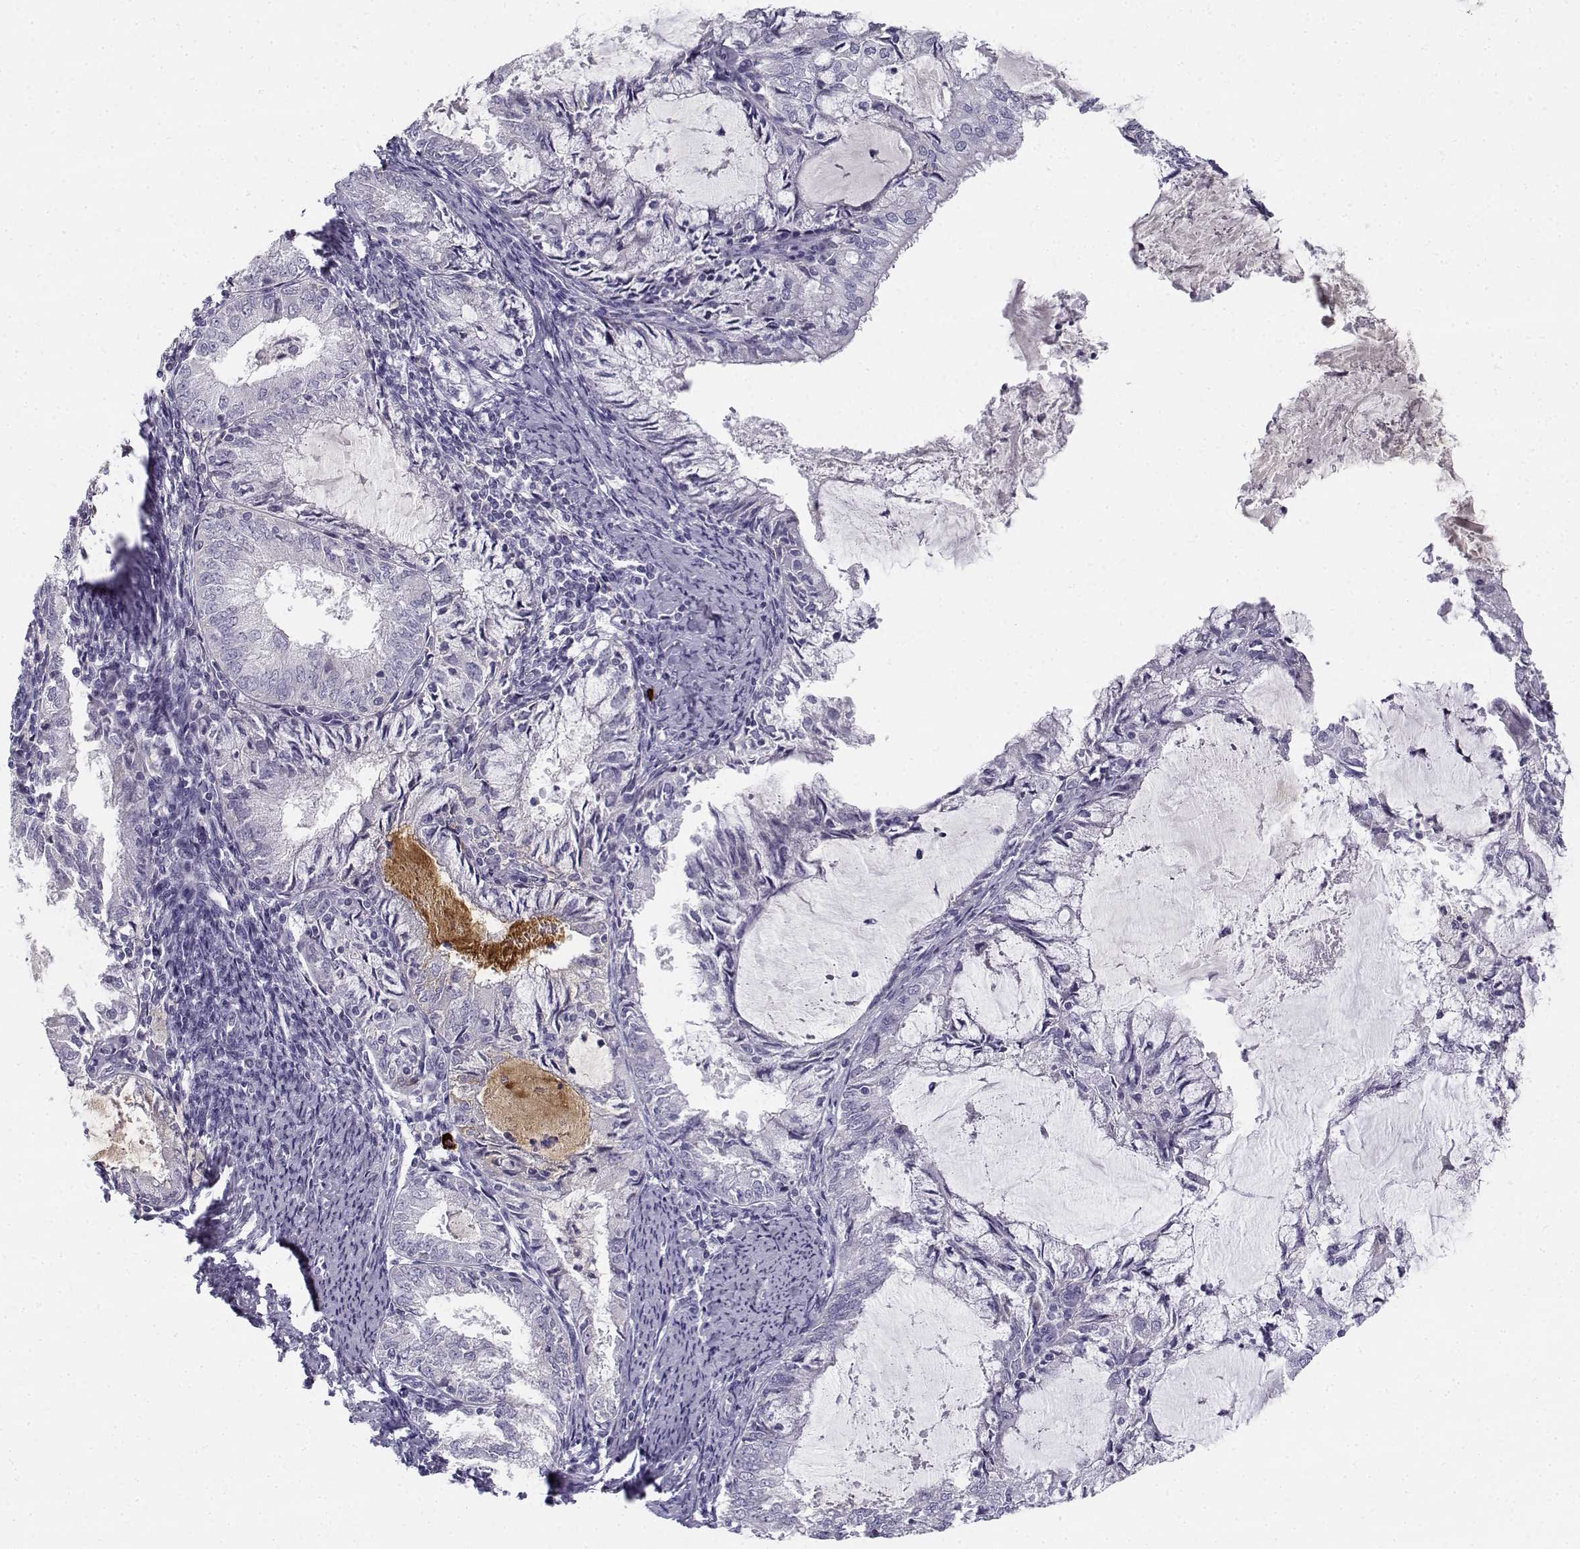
{"staining": {"intensity": "negative", "quantity": "none", "location": "none"}, "tissue": "endometrial cancer", "cell_type": "Tumor cells", "image_type": "cancer", "snomed": [{"axis": "morphology", "description": "Adenocarcinoma, NOS"}, {"axis": "topography", "description": "Endometrium"}], "caption": "There is no significant staining in tumor cells of endometrial cancer. (DAB immunohistochemistry (IHC), high magnification).", "gene": "CREB3L3", "patient": {"sex": "female", "age": 57}}